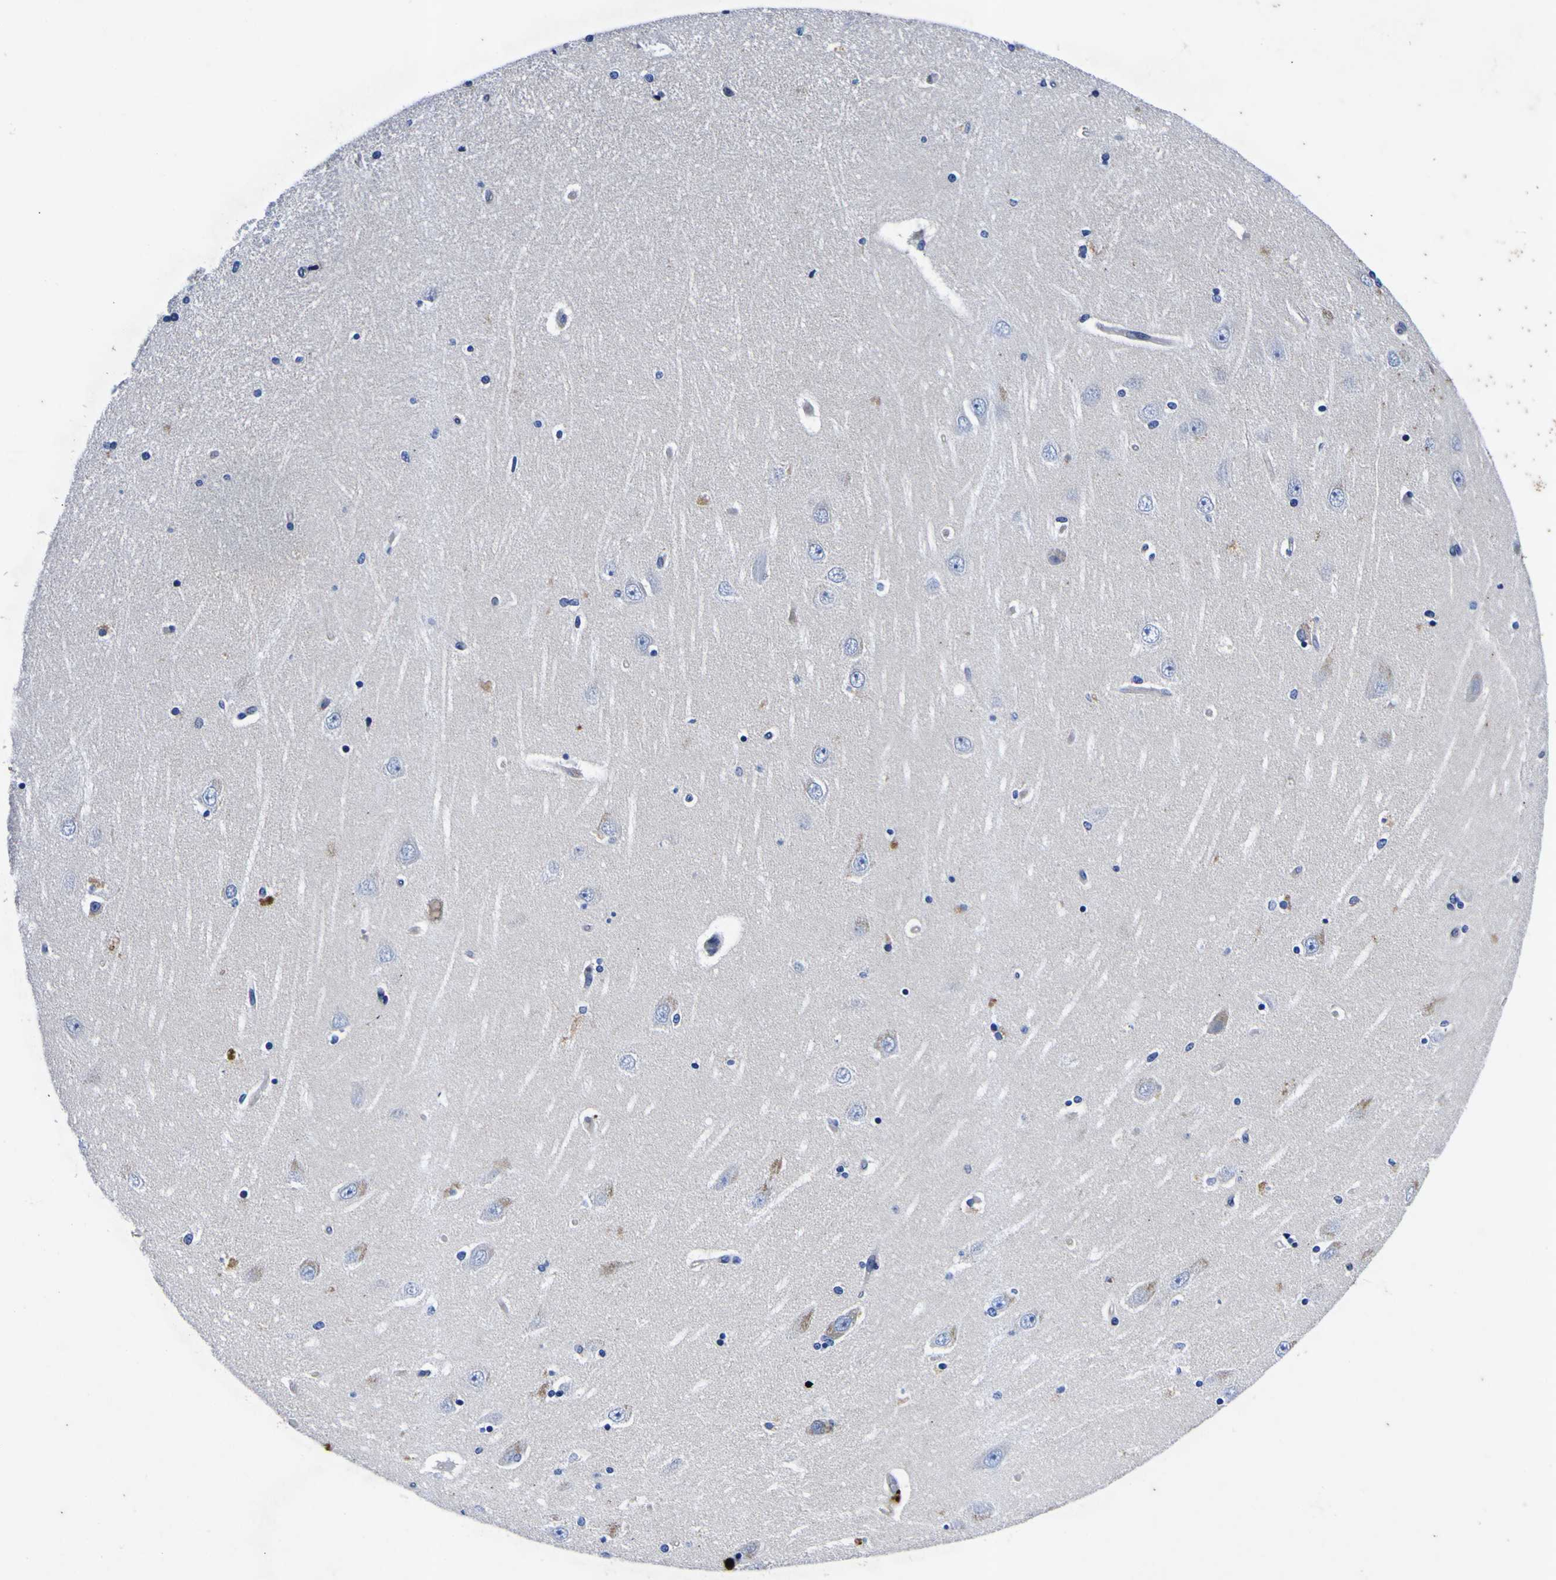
{"staining": {"intensity": "negative", "quantity": "none", "location": "none"}, "tissue": "hippocampus", "cell_type": "Glial cells", "image_type": "normal", "snomed": [{"axis": "morphology", "description": "Normal tissue, NOS"}, {"axis": "topography", "description": "Hippocampus"}], "caption": "Glial cells show no significant protein expression in normal hippocampus. (IHC, brightfield microscopy, high magnification).", "gene": "VASN", "patient": {"sex": "female", "age": 54}}